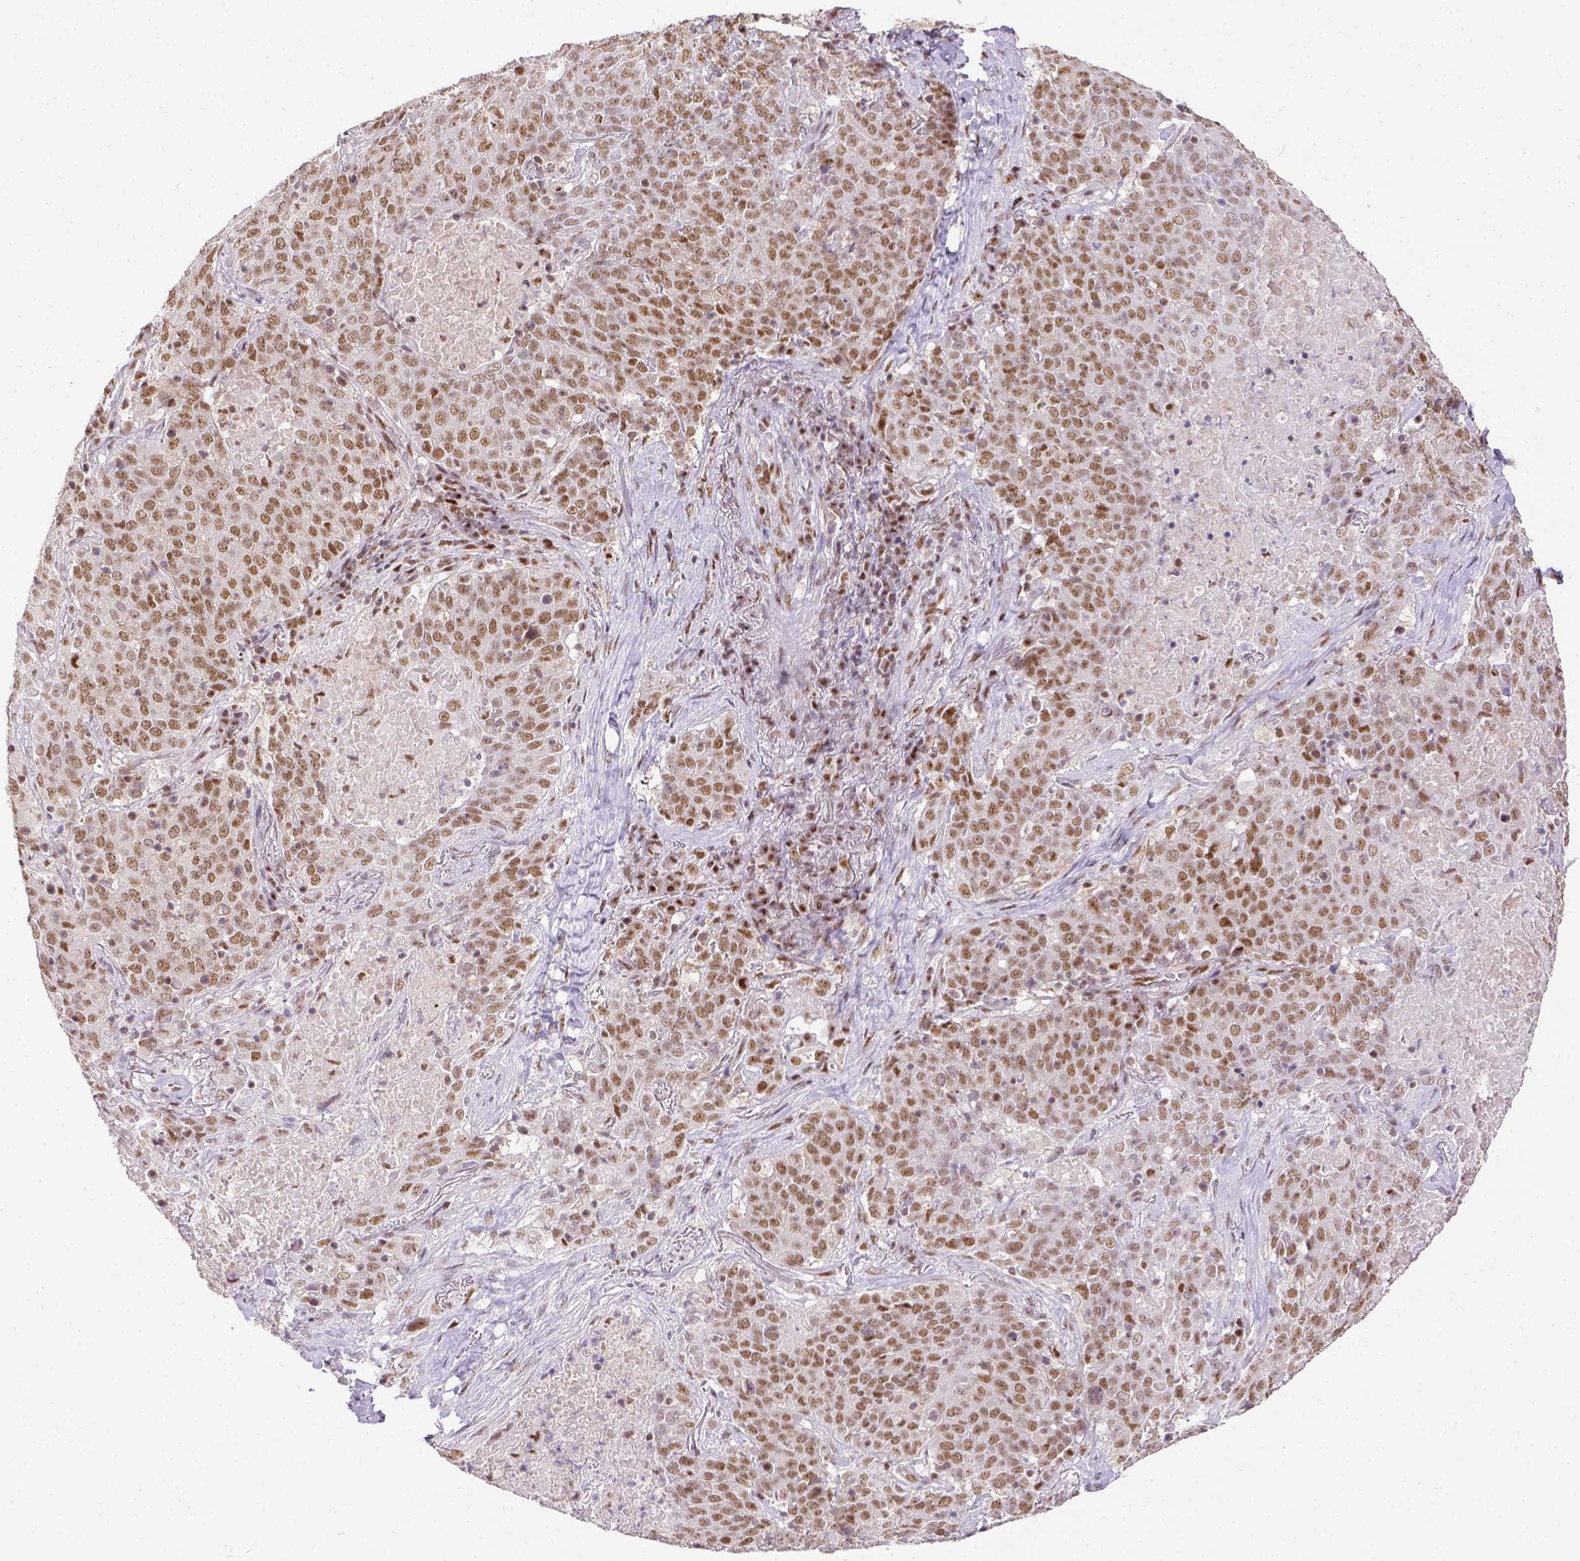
{"staining": {"intensity": "moderate", "quantity": ">75%", "location": "nuclear"}, "tissue": "lung cancer", "cell_type": "Tumor cells", "image_type": "cancer", "snomed": [{"axis": "morphology", "description": "Squamous cell carcinoma, NOS"}, {"axis": "topography", "description": "Lung"}], "caption": "Lung cancer stained with DAB (3,3'-diaminobenzidine) immunohistochemistry (IHC) reveals medium levels of moderate nuclear staining in approximately >75% of tumor cells. The protein of interest is shown in brown color, while the nuclei are stained blue.", "gene": "ERCC1", "patient": {"sex": "male", "age": 82}}